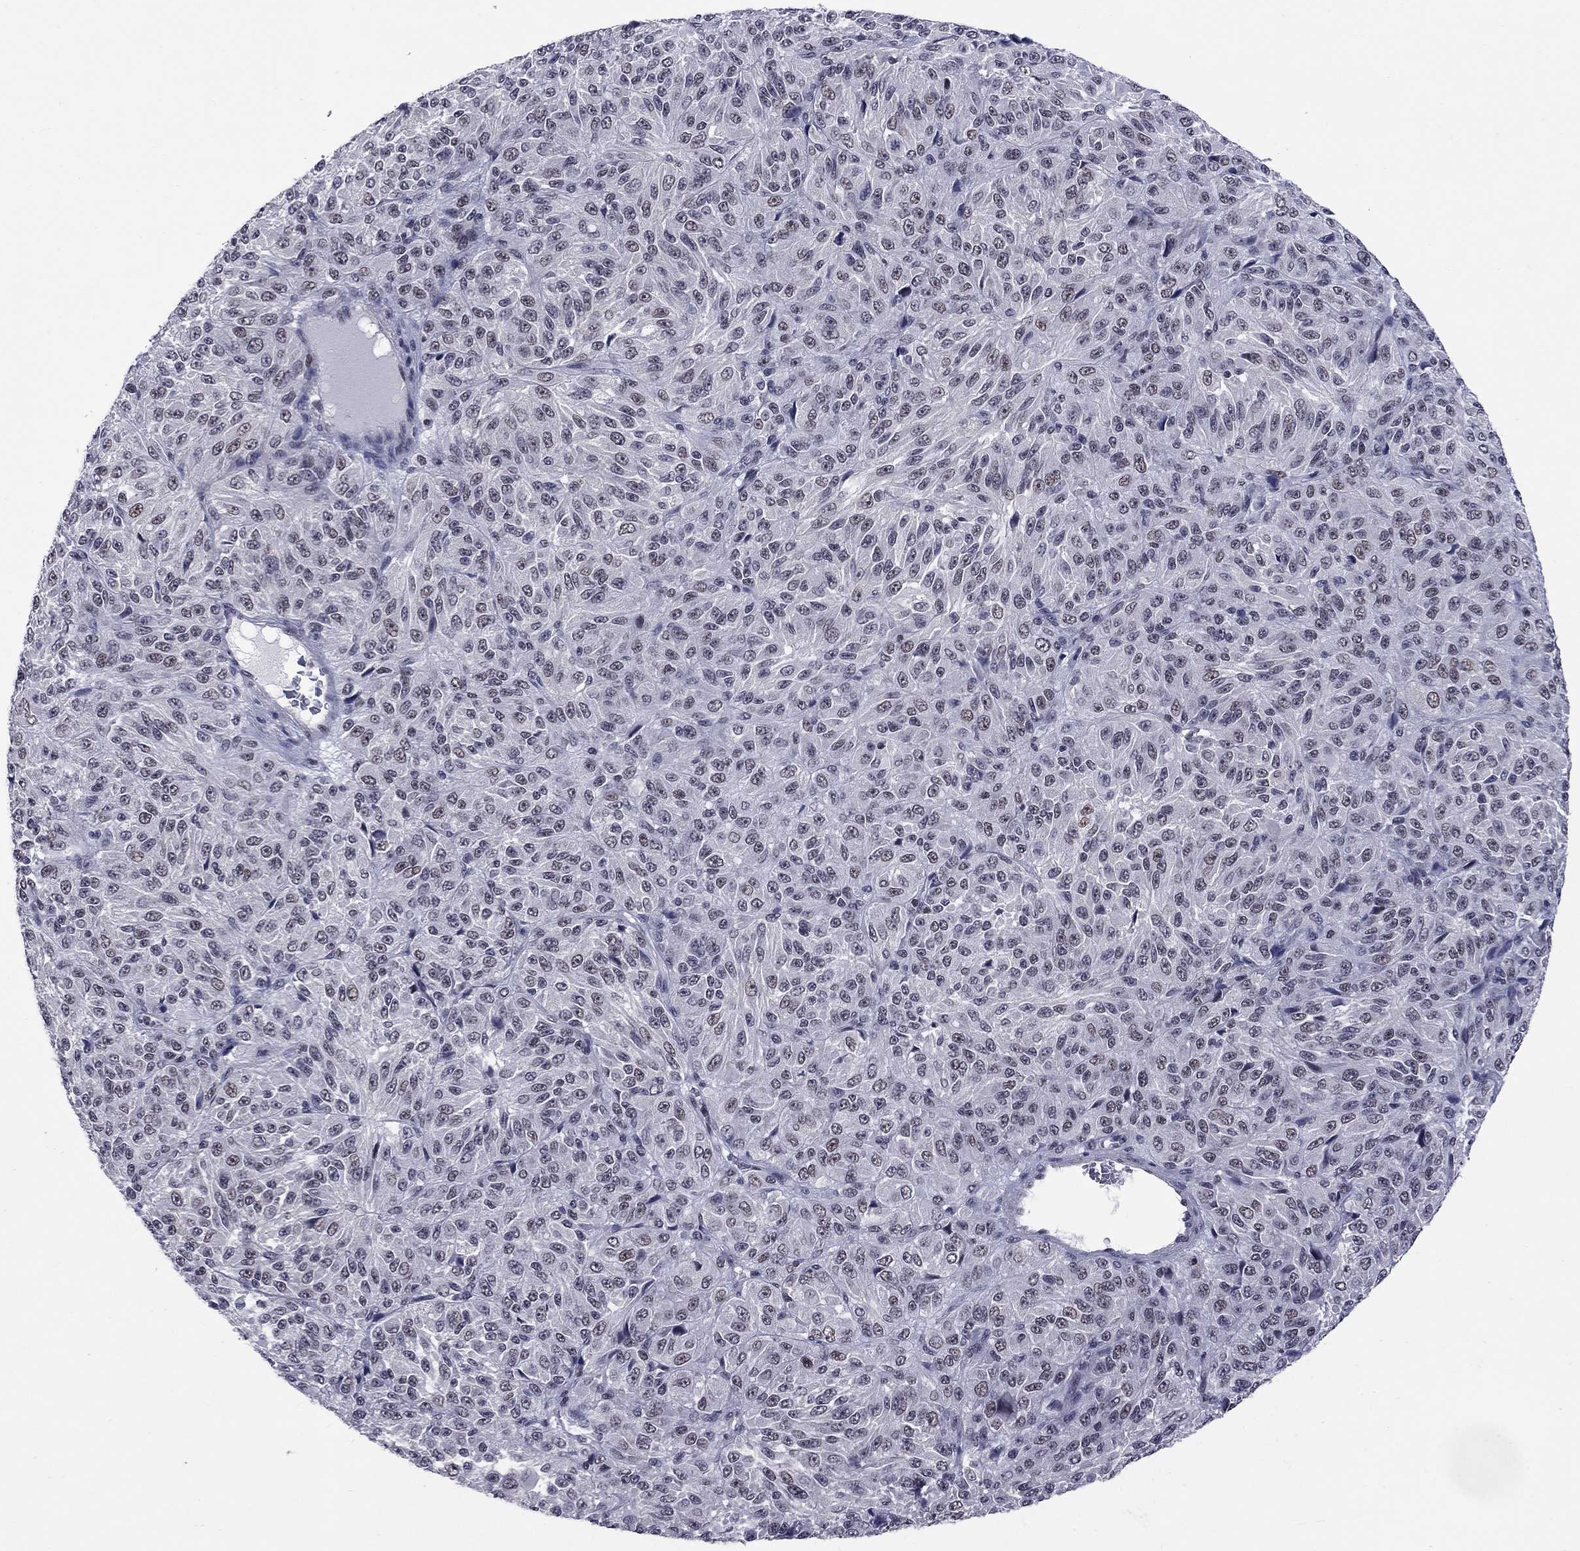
{"staining": {"intensity": "negative", "quantity": "none", "location": "none"}, "tissue": "melanoma", "cell_type": "Tumor cells", "image_type": "cancer", "snomed": [{"axis": "morphology", "description": "Malignant melanoma, Metastatic site"}, {"axis": "topography", "description": "Brain"}], "caption": "Immunohistochemistry (IHC) histopathology image of neoplastic tissue: human melanoma stained with DAB demonstrates no significant protein positivity in tumor cells. (DAB (3,3'-diaminobenzidine) immunohistochemistry with hematoxylin counter stain).", "gene": "TAF9", "patient": {"sex": "female", "age": 56}}